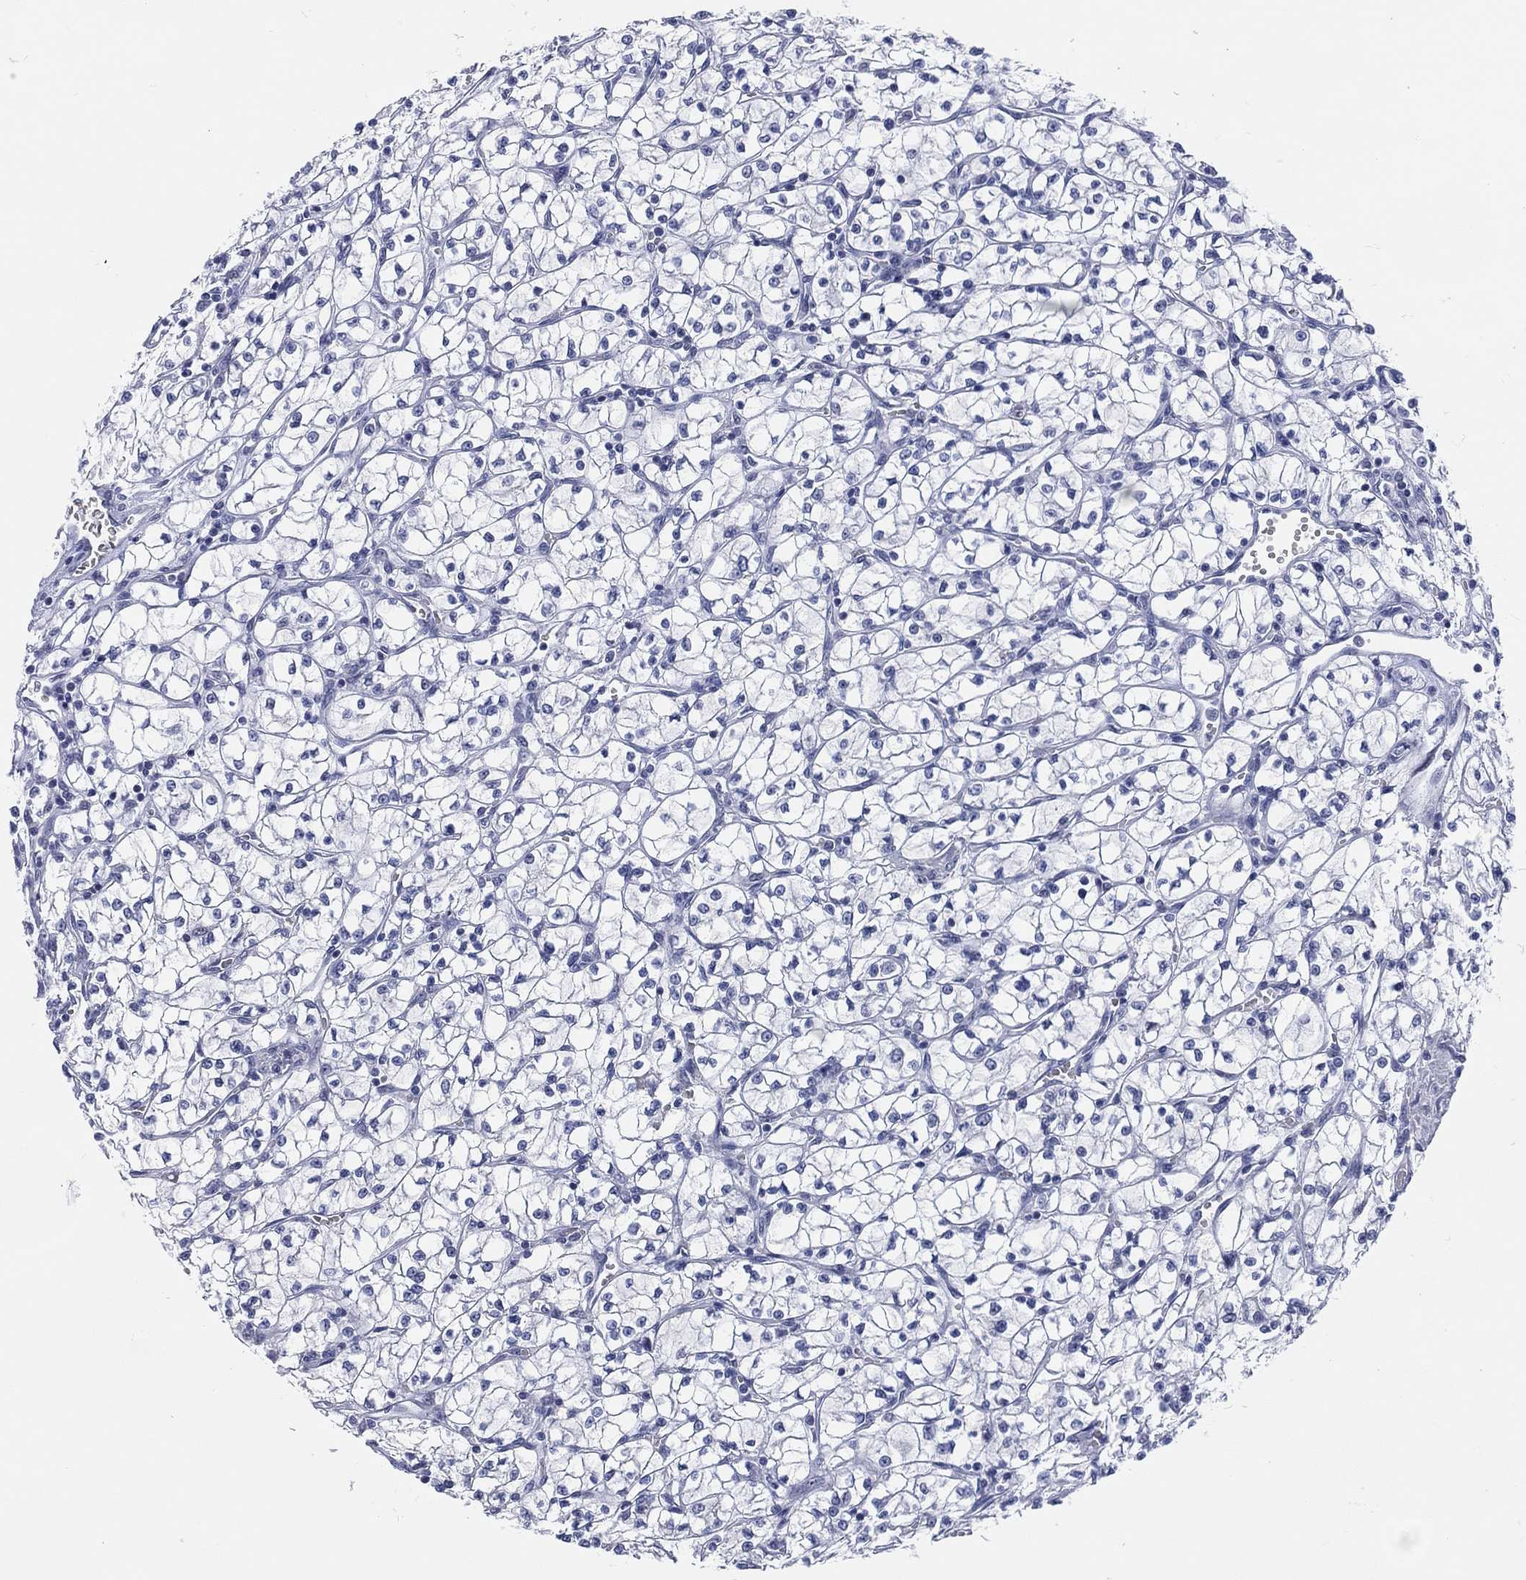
{"staining": {"intensity": "negative", "quantity": "none", "location": "none"}, "tissue": "renal cancer", "cell_type": "Tumor cells", "image_type": "cancer", "snomed": [{"axis": "morphology", "description": "Adenocarcinoma, NOS"}, {"axis": "topography", "description": "Kidney"}], "caption": "High power microscopy image of an immunohistochemistry image of adenocarcinoma (renal), revealing no significant positivity in tumor cells.", "gene": "MAPK8IP1", "patient": {"sex": "female", "age": 64}}